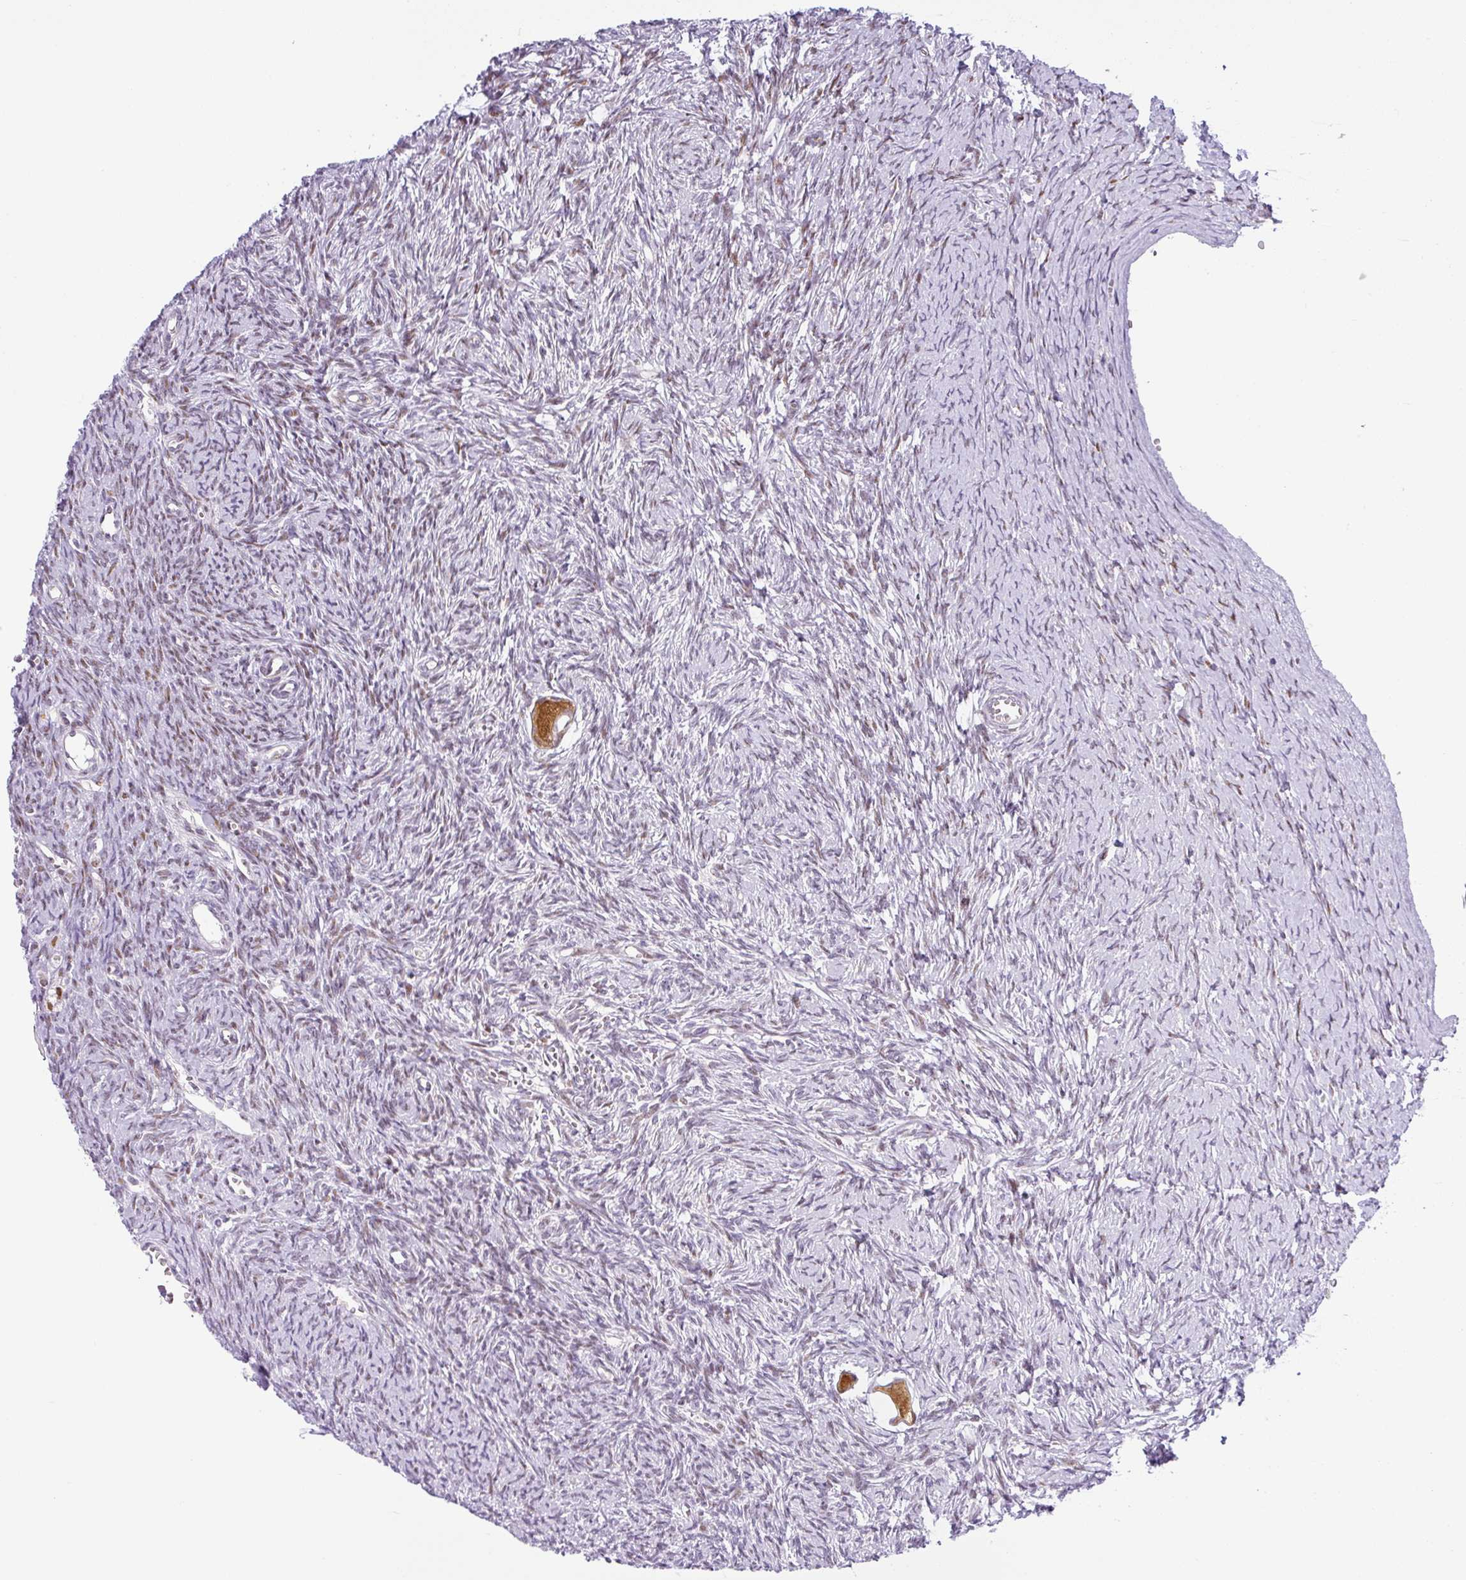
{"staining": {"intensity": "strong", "quantity": ">75%", "location": "cytoplasmic/membranous"}, "tissue": "ovary", "cell_type": "Follicle cells", "image_type": "normal", "snomed": [{"axis": "morphology", "description": "Normal tissue, NOS"}, {"axis": "topography", "description": "Ovary"}], "caption": "Protein positivity by IHC shows strong cytoplasmic/membranous expression in approximately >75% of follicle cells in normal ovary.", "gene": "NDUFB2", "patient": {"sex": "female", "age": 39}}